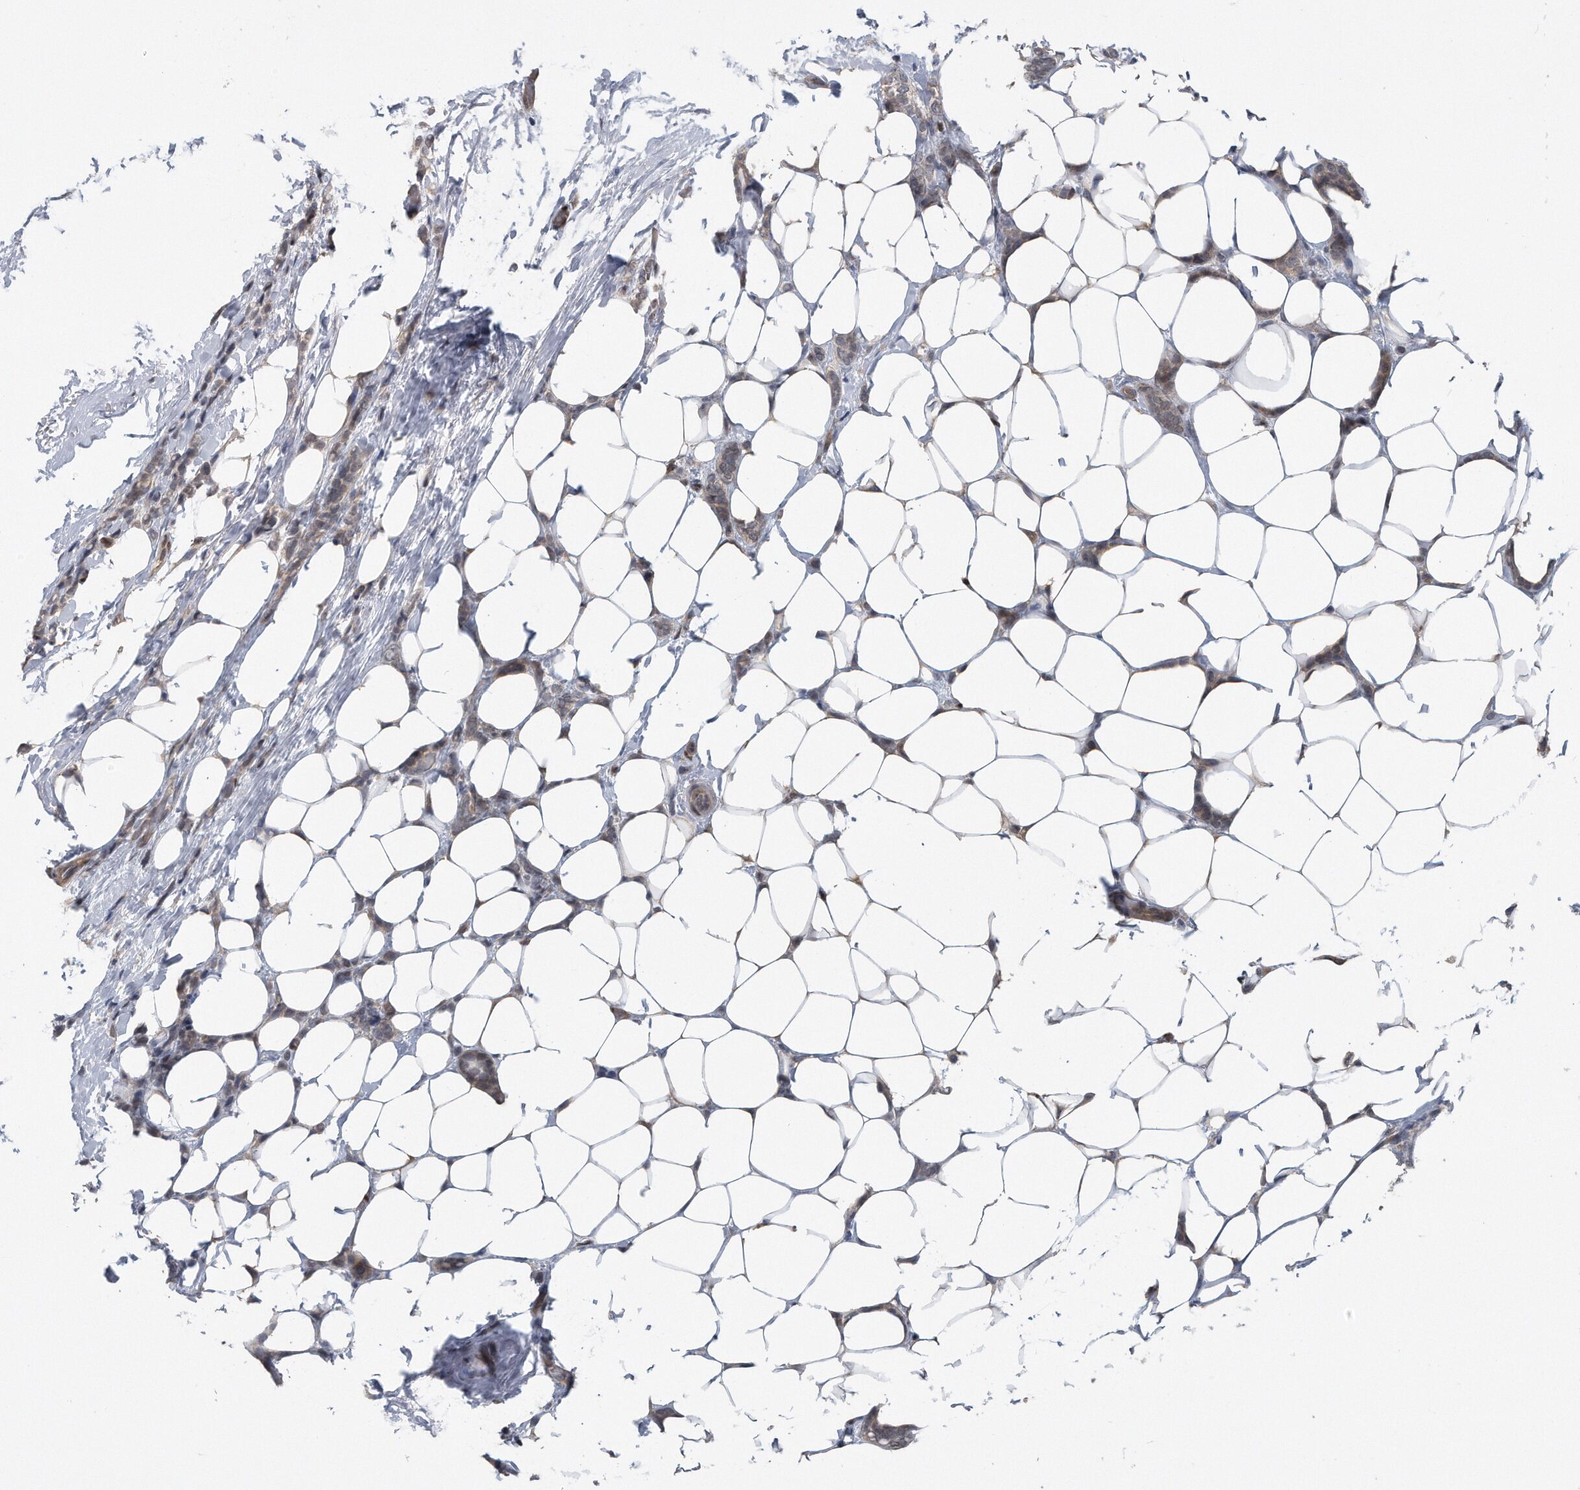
{"staining": {"intensity": "weak", "quantity": "25%-75%", "location": "cytoplasmic/membranous"}, "tissue": "breast cancer", "cell_type": "Tumor cells", "image_type": "cancer", "snomed": [{"axis": "morphology", "description": "Lobular carcinoma"}, {"axis": "topography", "description": "Breast"}], "caption": "The immunohistochemical stain highlights weak cytoplasmic/membranous positivity in tumor cells of breast lobular carcinoma tissue.", "gene": "ZNF79", "patient": {"sex": "female", "age": 50}}